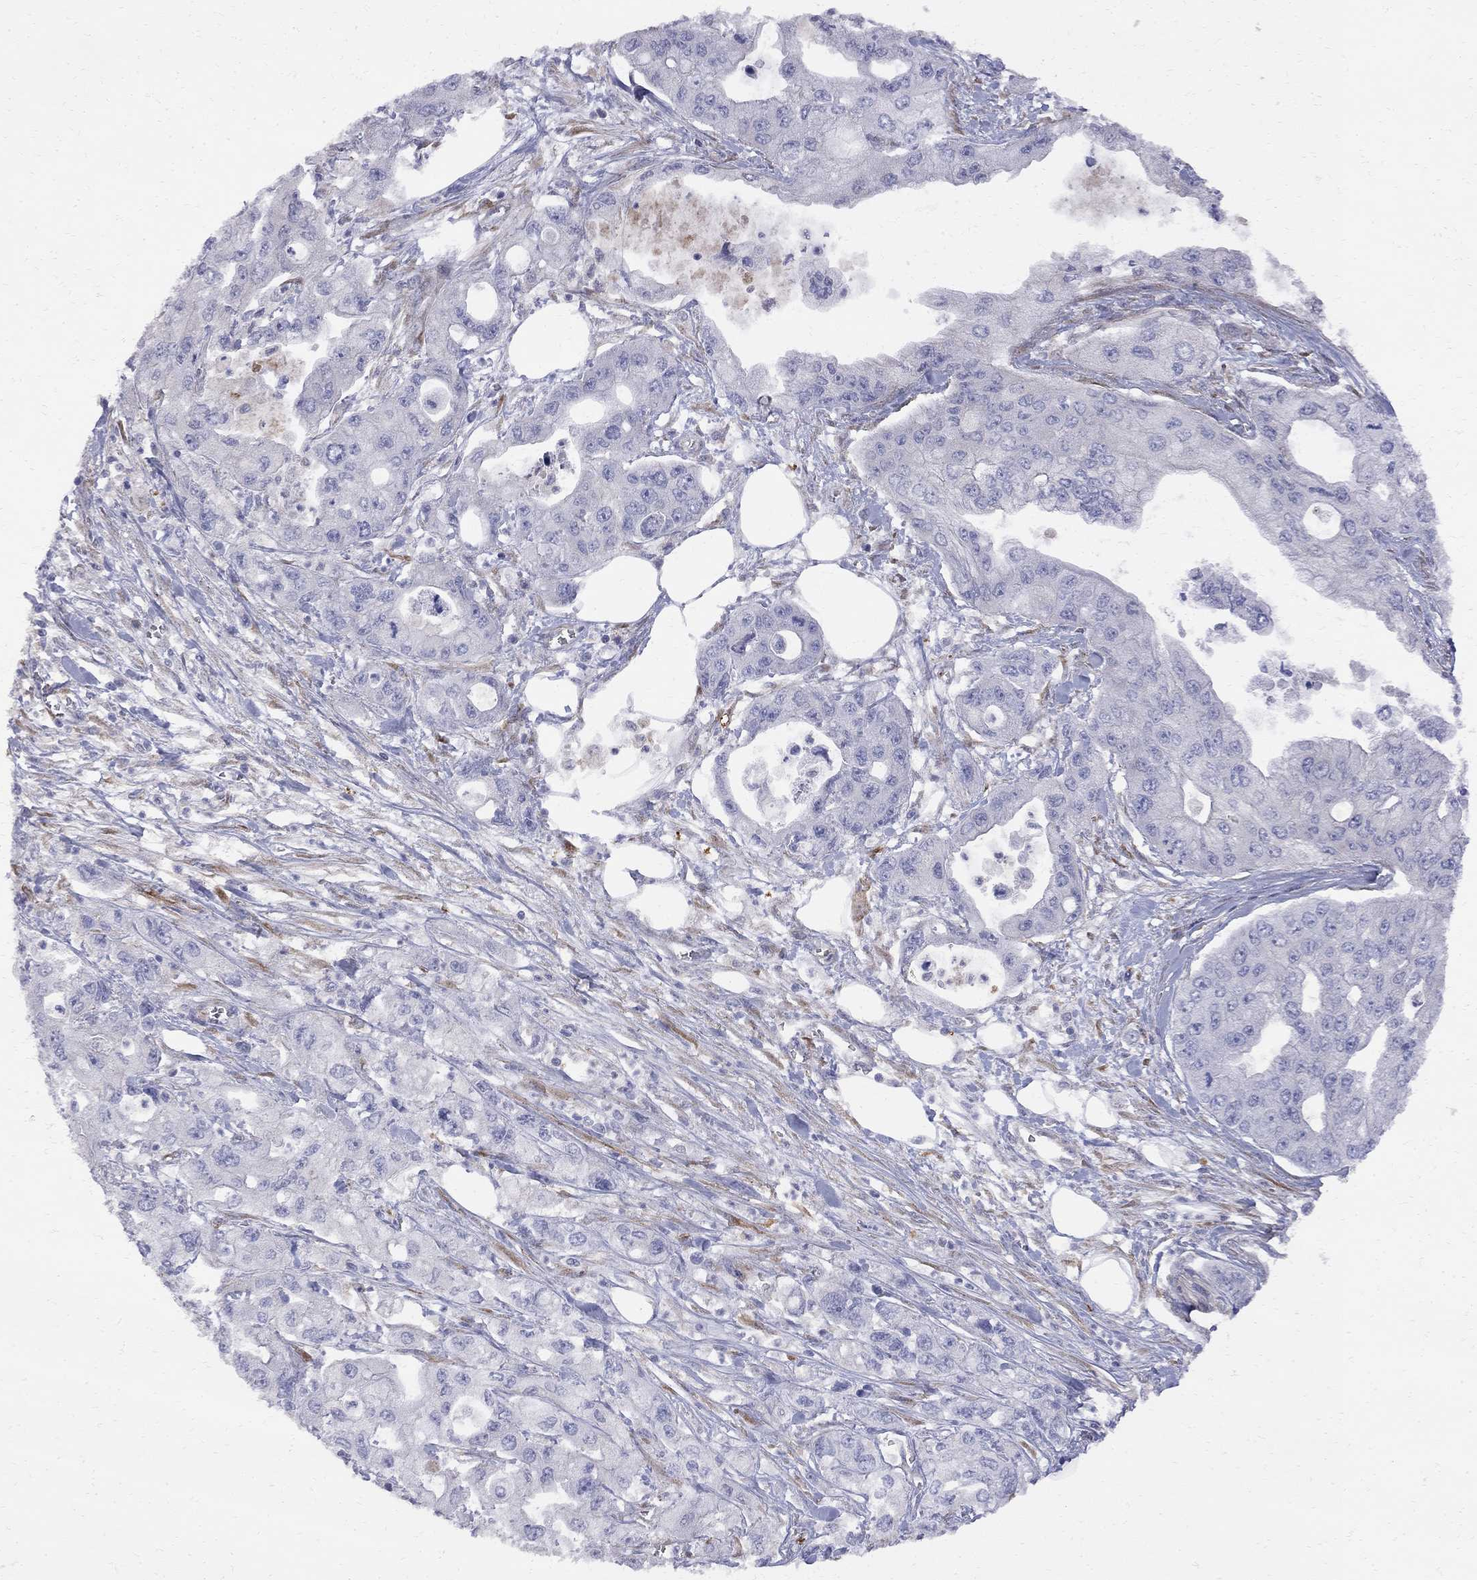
{"staining": {"intensity": "negative", "quantity": "none", "location": "none"}, "tissue": "pancreatic cancer", "cell_type": "Tumor cells", "image_type": "cancer", "snomed": [{"axis": "morphology", "description": "Adenocarcinoma, NOS"}, {"axis": "topography", "description": "Pancreas"}], "caption": "A high-resolution micrograph shows immunohistochemistry (IHC) staining of adenocarcinoma (pancreatic), which exhibits no significant expression in tumor cells.", "gene": "MTHFR", "patient": {"sex": "male", "age": 70}}